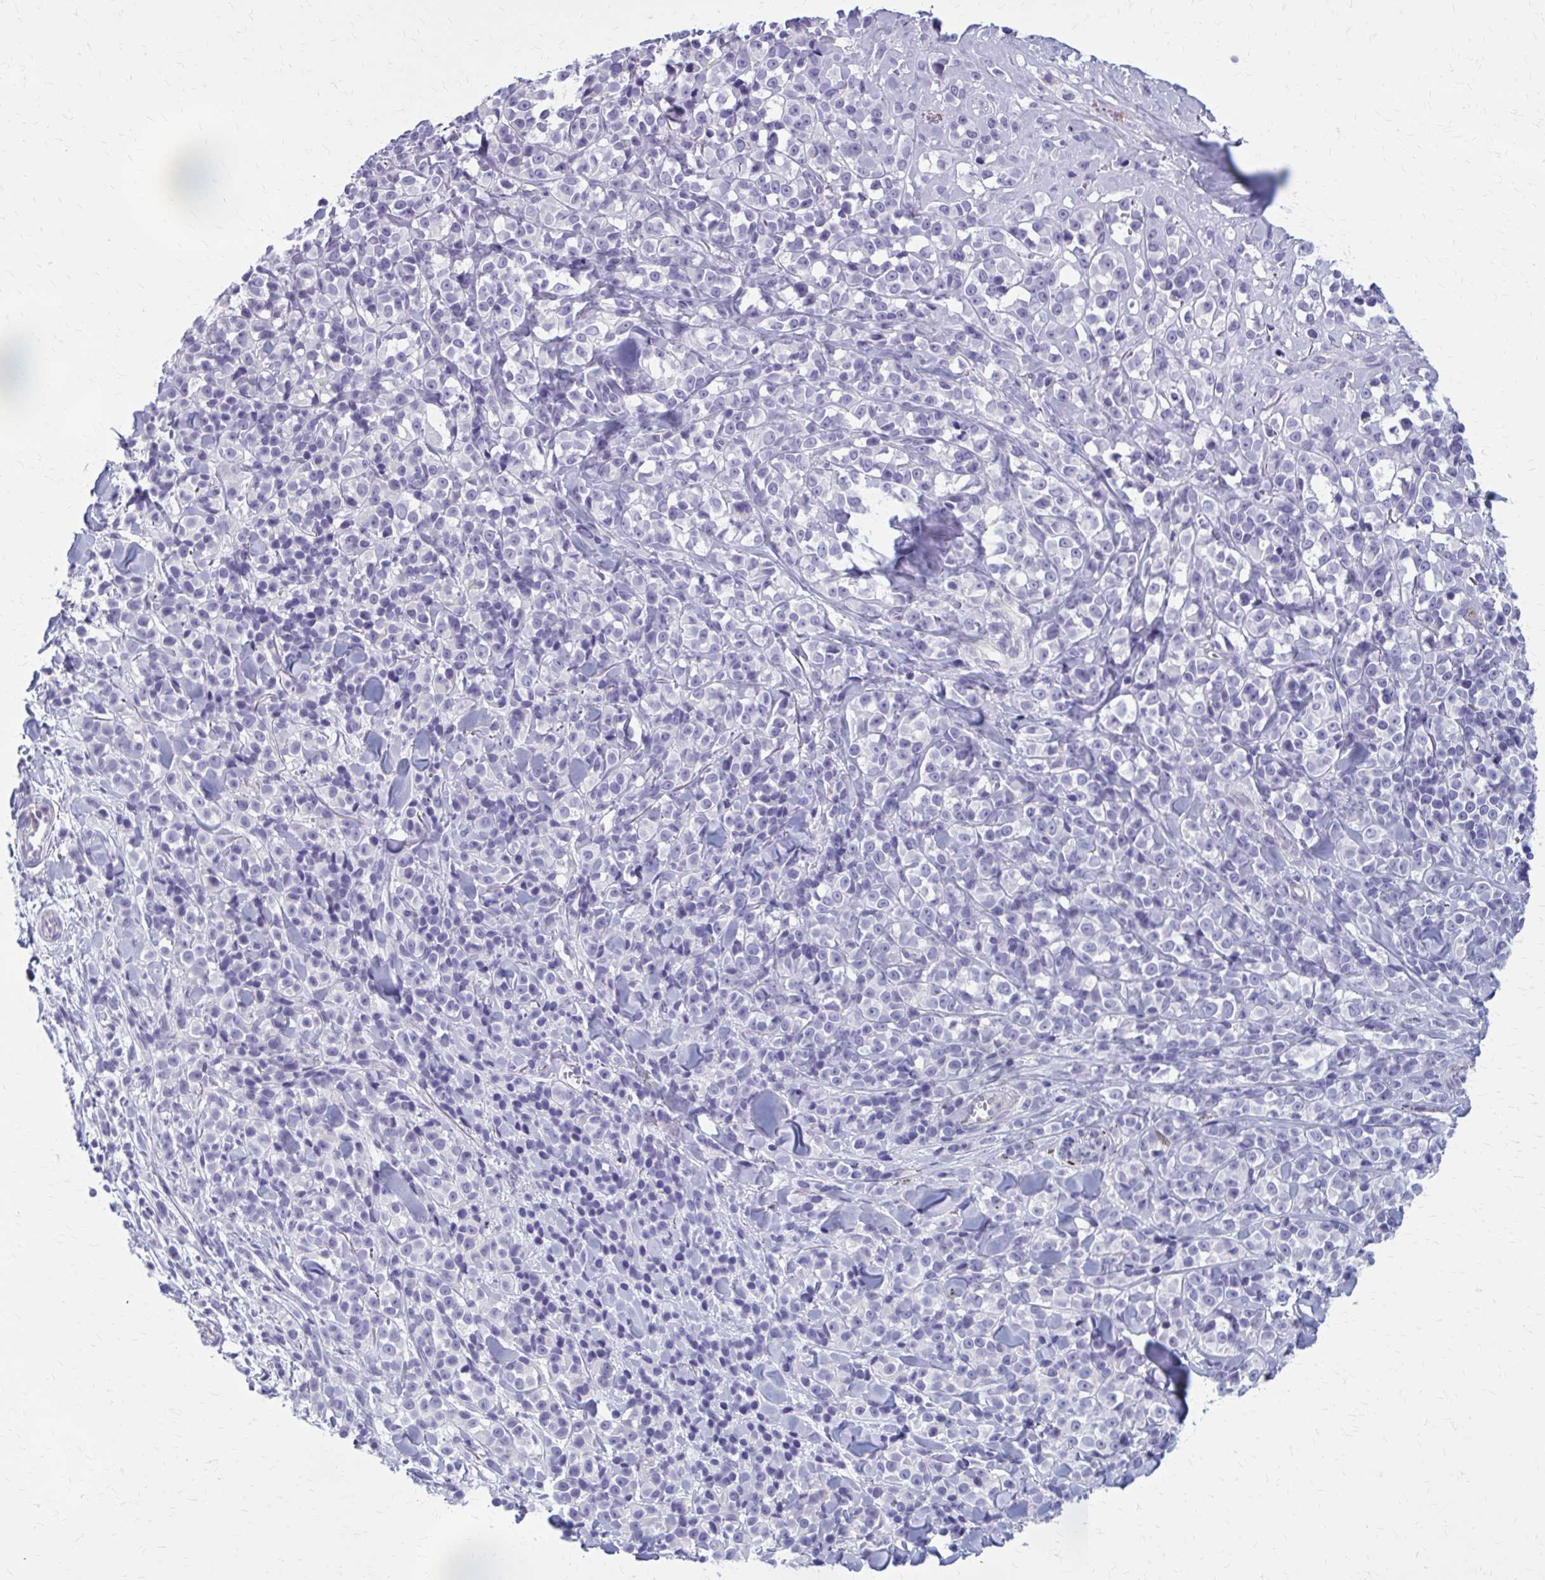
{"staining": {"intensity": "negative", "quantity": "none", "location": "none"}, "tissue": "melanoma", "cell_type": "Tumor cells", "image_type": "cancer", "snomed": [{"axis": "morphology", "description": "Malignant melanoma, NOS"}, {"axis": "topography", "description": "Skin"}], "caption": "Tumor cells are negative for protein expression in human melanoma.", "gene": "CASQ2", "patient": {"sex": "male", "age": 85}}